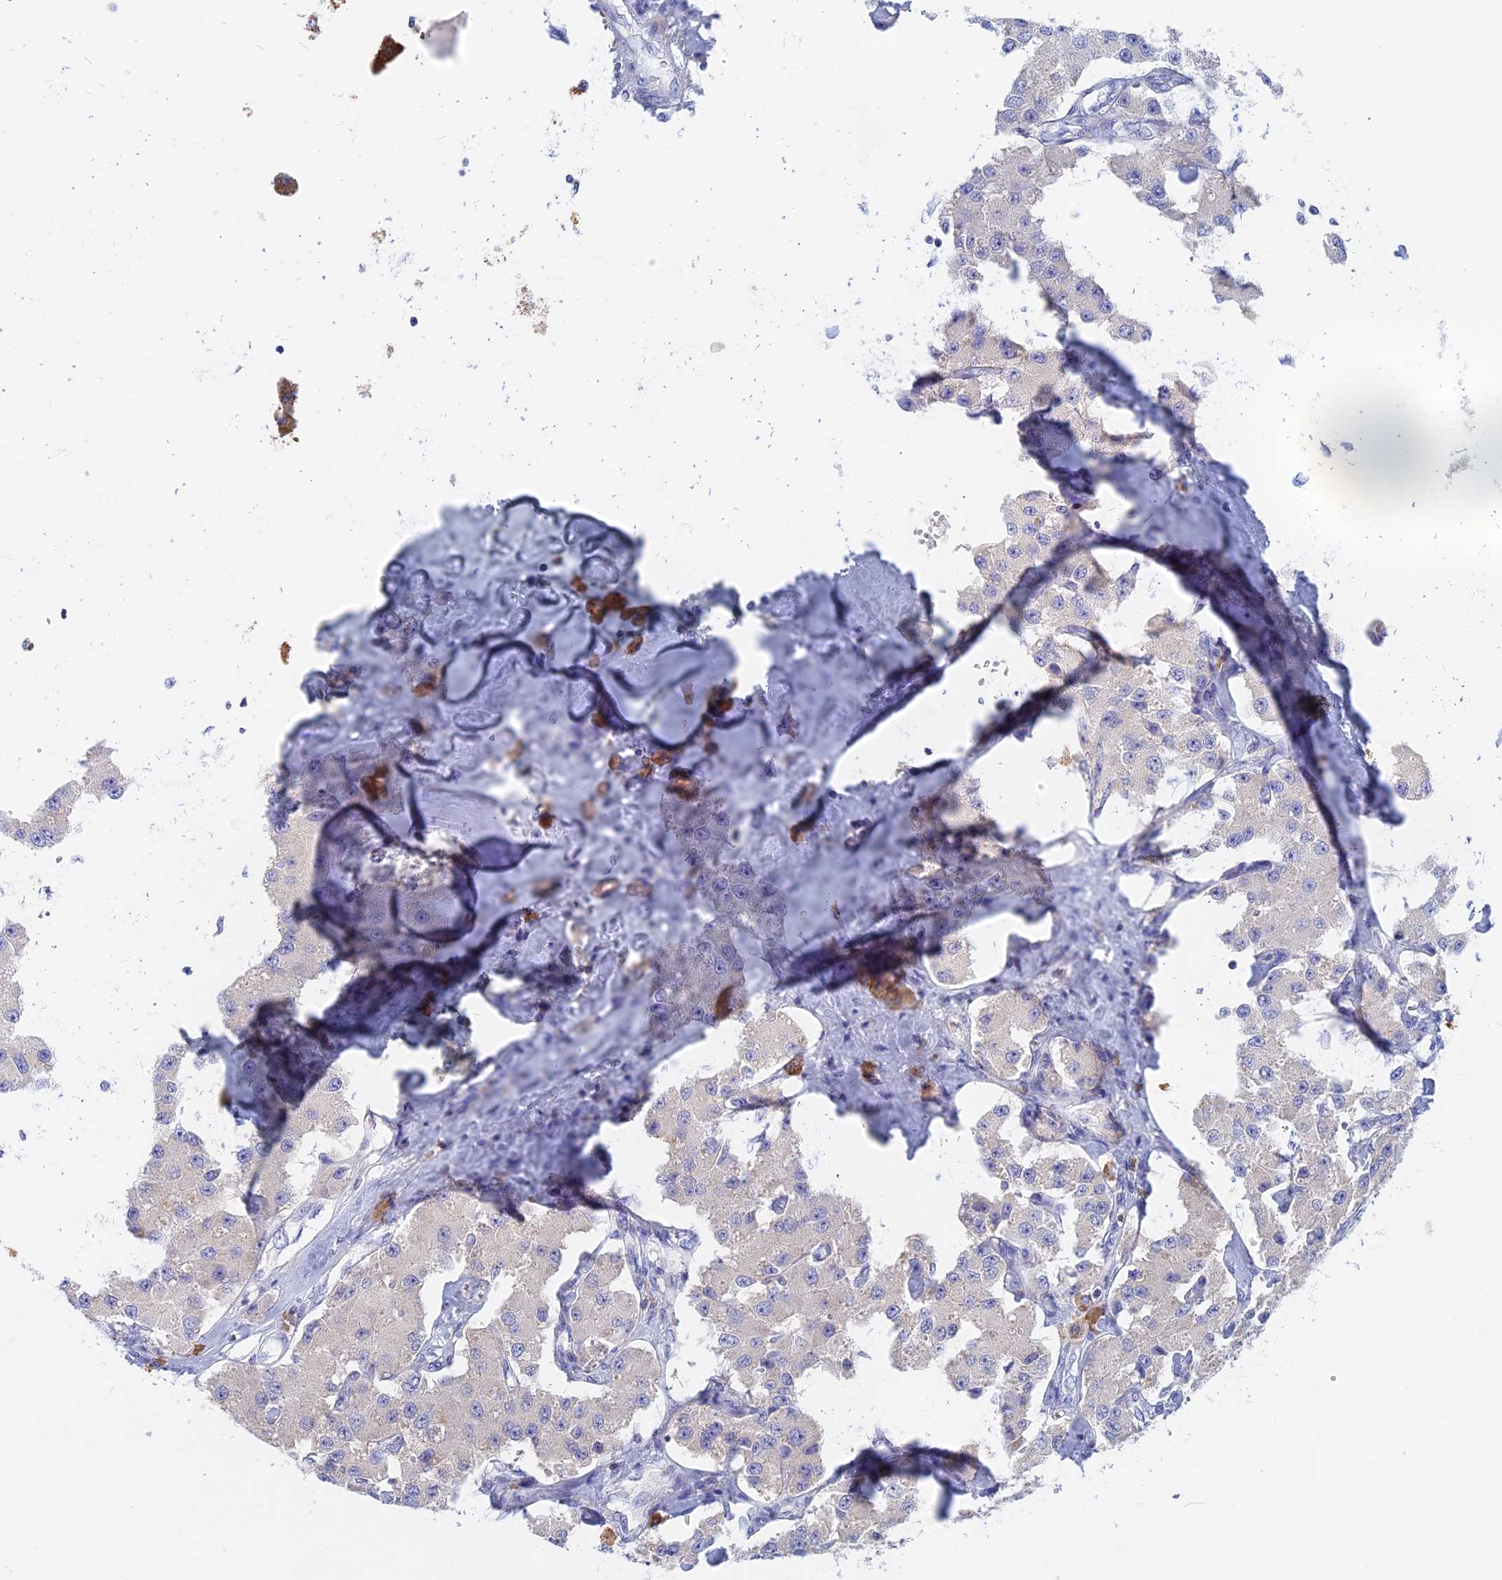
{"staining": {"intensity": "negative", "quantity": "none", "location": "none"}, "tissue": "carcinoid", "cell_type": "Tumor cells", "image_type": "cancer", "snomed": [{"axis": "morphology", "description": "Carcinoid, malignant, NOS"}, {"axis": "topography", "description": "Pancreas"}], "caption": "An image of human malignant carcinoid is negative for staining in tumor cells.", "gene": "ACP7", "patient": {"sex": "male", "age": 41}}